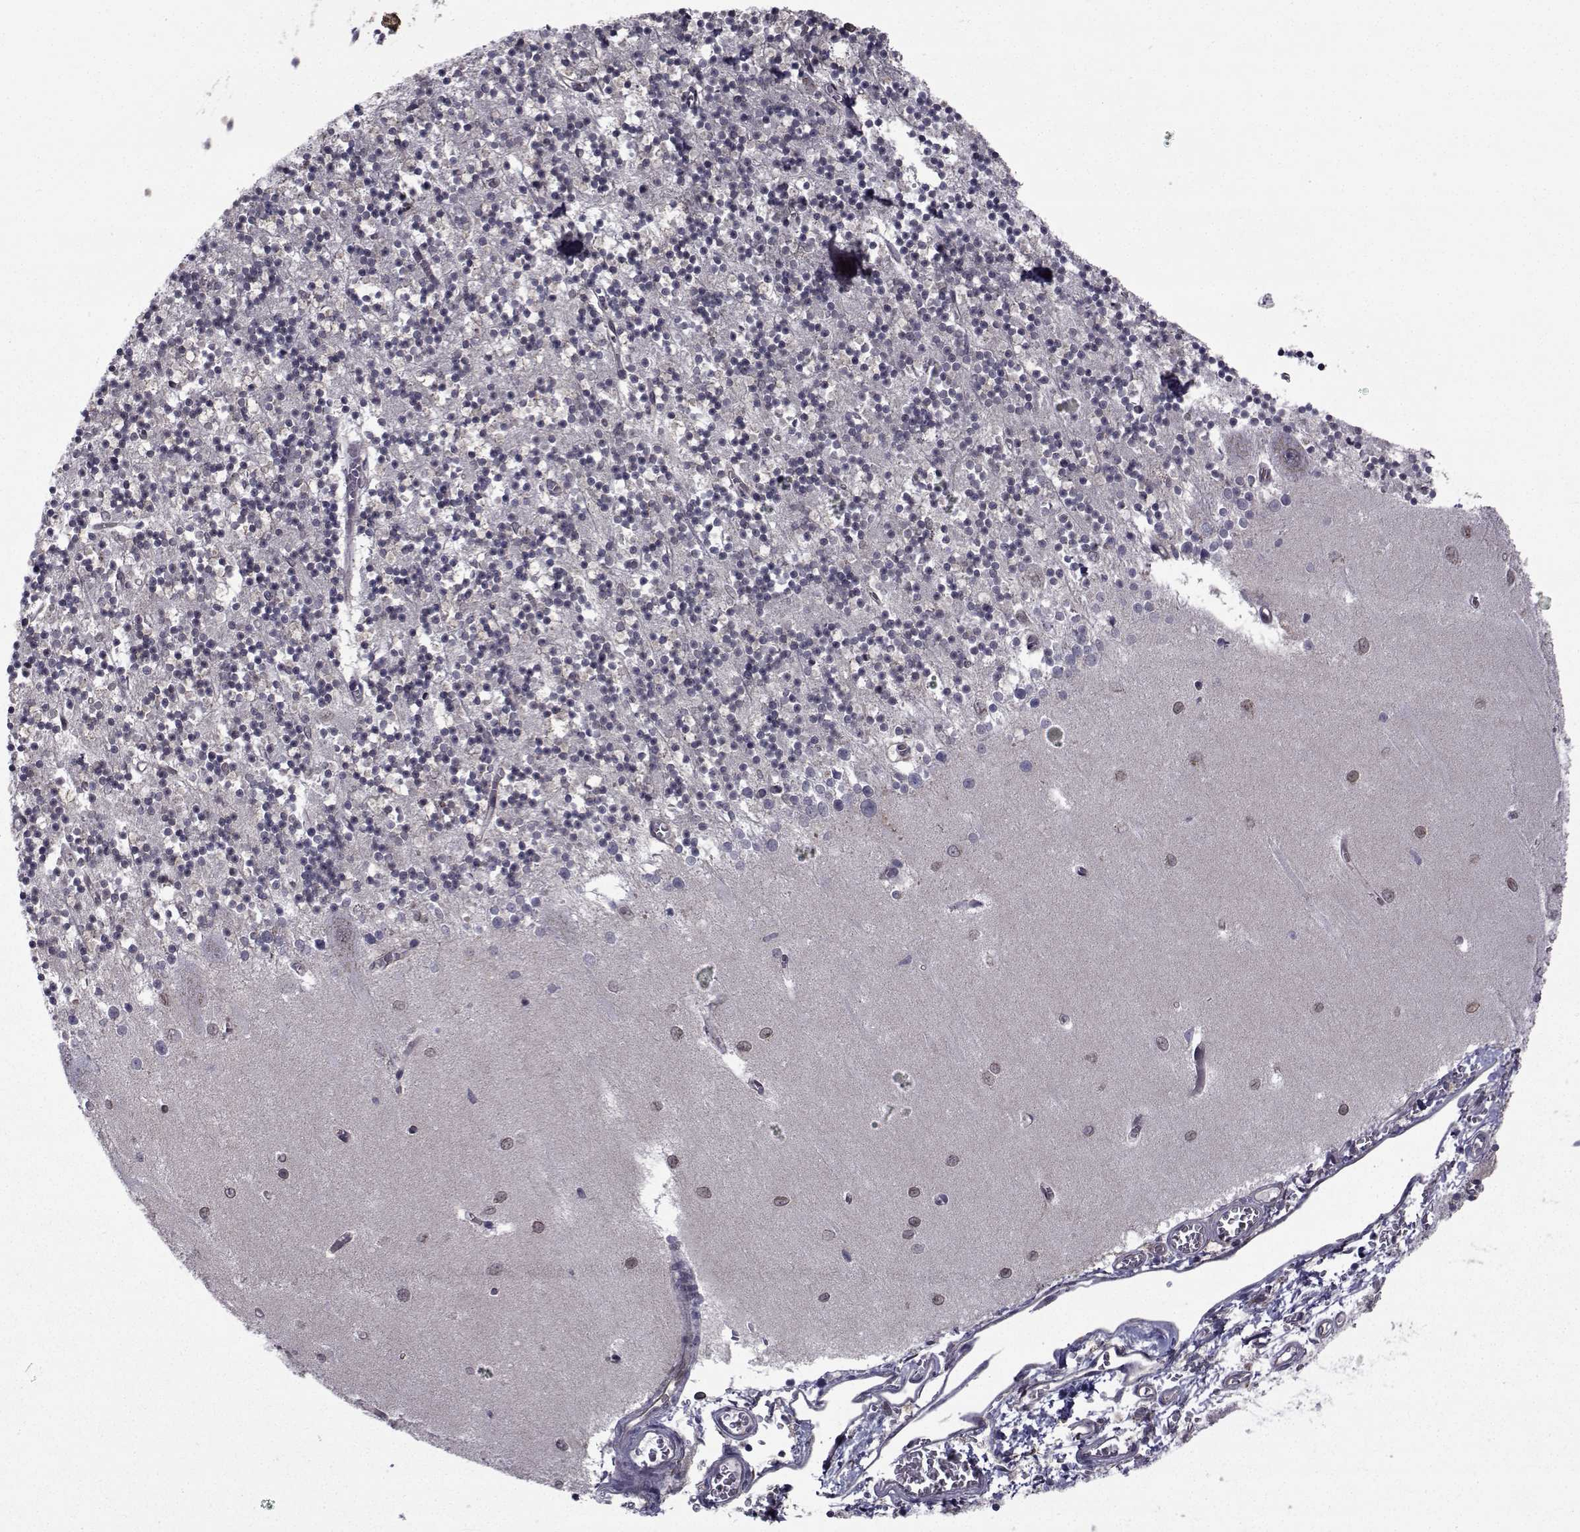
{"staining": {"intensity": "negative", "quantity": "none", "location": "none"}, "tissue": "cerebellum", "cell_type": "Cells in granular layer", "image_type": "normal", "snomed": [{"axis": "morphology", "description": "Normal tissue, NOS"}, {"axis": "topography", "description": "Cerebellum"}], "caption": "DAB (3,3'-diaminobenzidine) immunohistochemical staining of normal cerebellum shows no significant positivity in cells in granular layer. (DAB immunohistochemistry with hematoxylin counter stain).", "gene": "ATP6V1C2", "patient": {"sex": "female", "age": 64}}